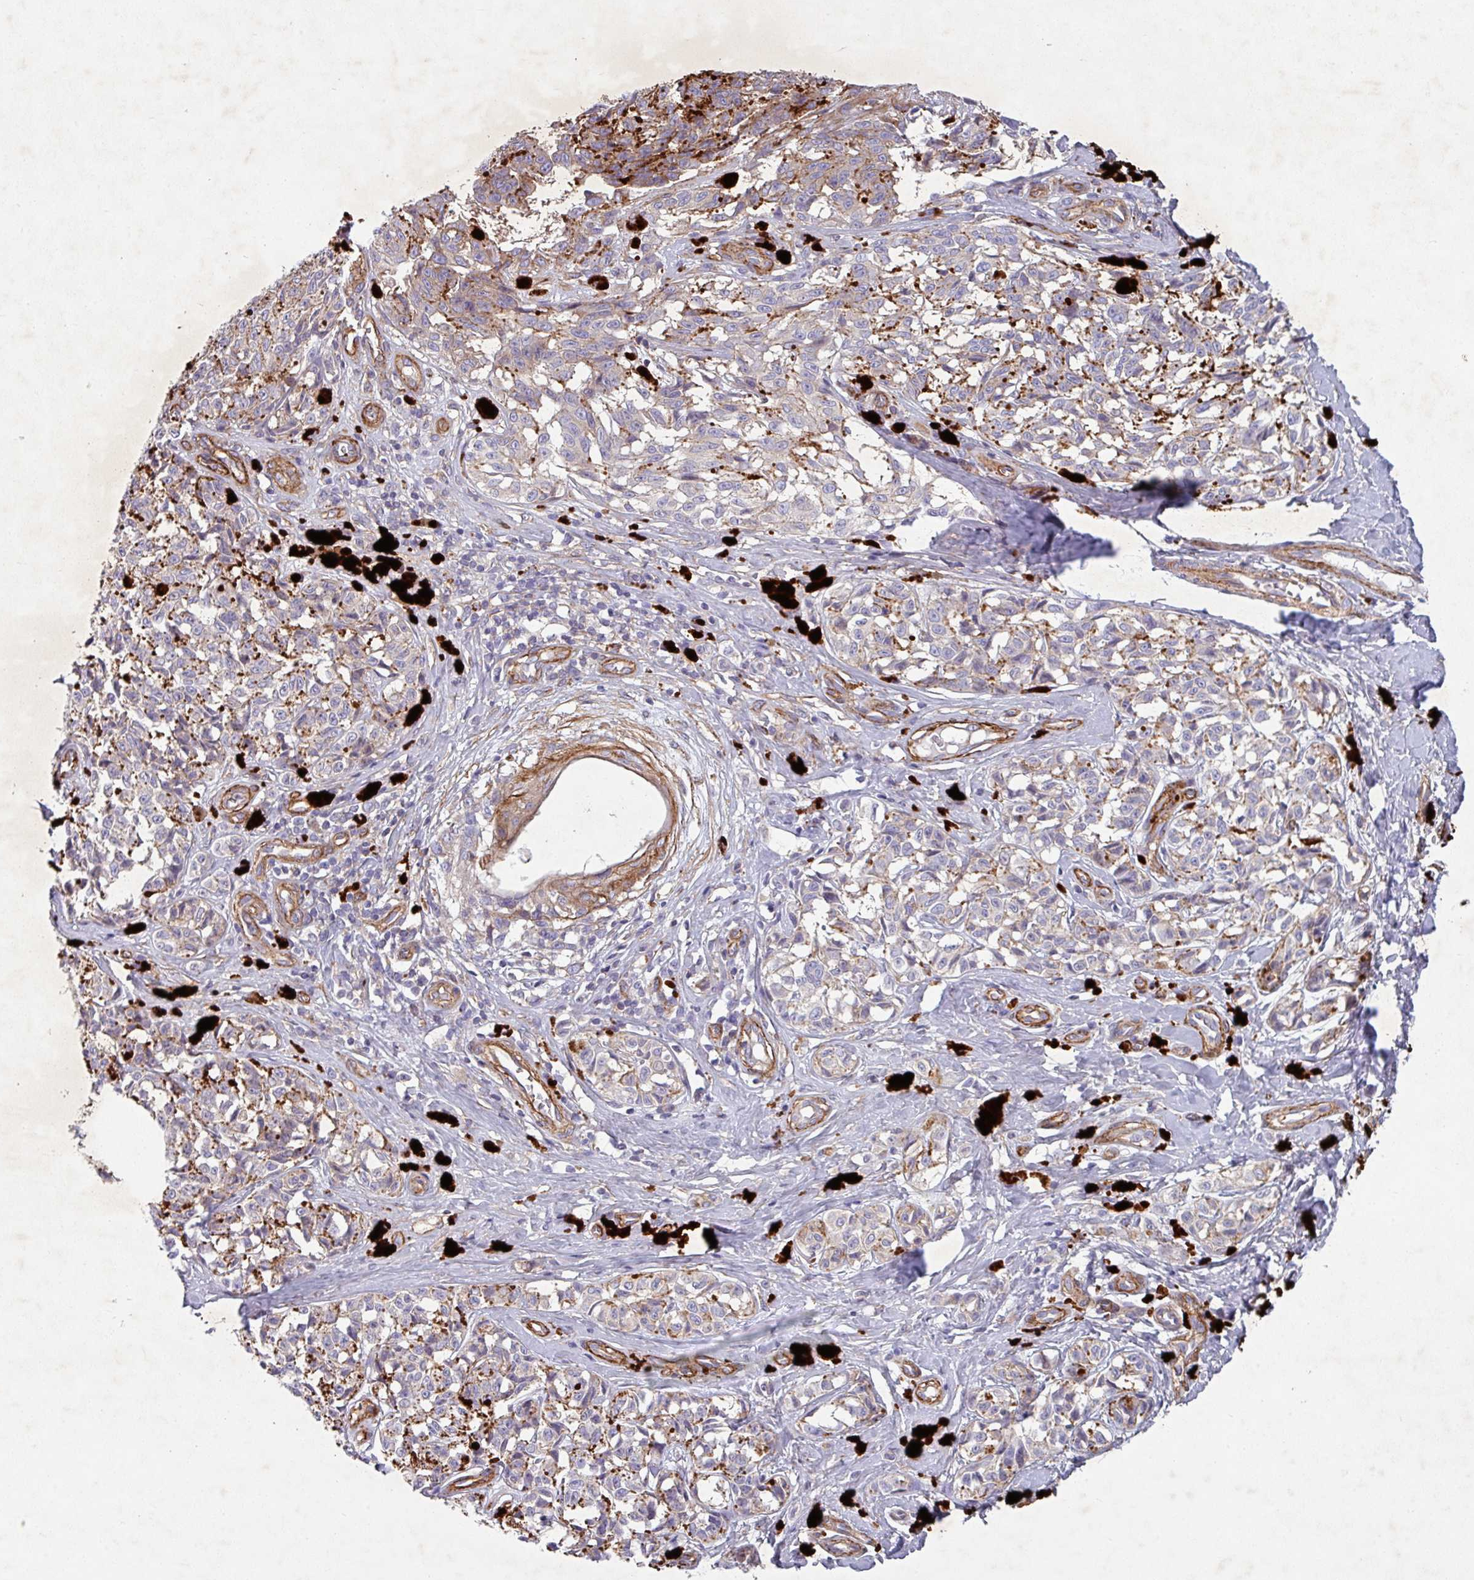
{"staining": {"intensity": "negative", "quantity": "none", "location": "none"}, "tissue": "melanoma", "cell_type": "Tumor cells", "image_type": "cancer", "snomed": [{"axis": "morphology", "description": "Malignant melanoma, NOS"}, {"axis": "topography", "description": "Skin"}], "caption": "Human malignant melanoma stained for a protein using immunohistochemistry (IHC) shows no expression in tumor cells.", "gene": "ATP2C2", "patient": {"sex": "female", "age": 65}}